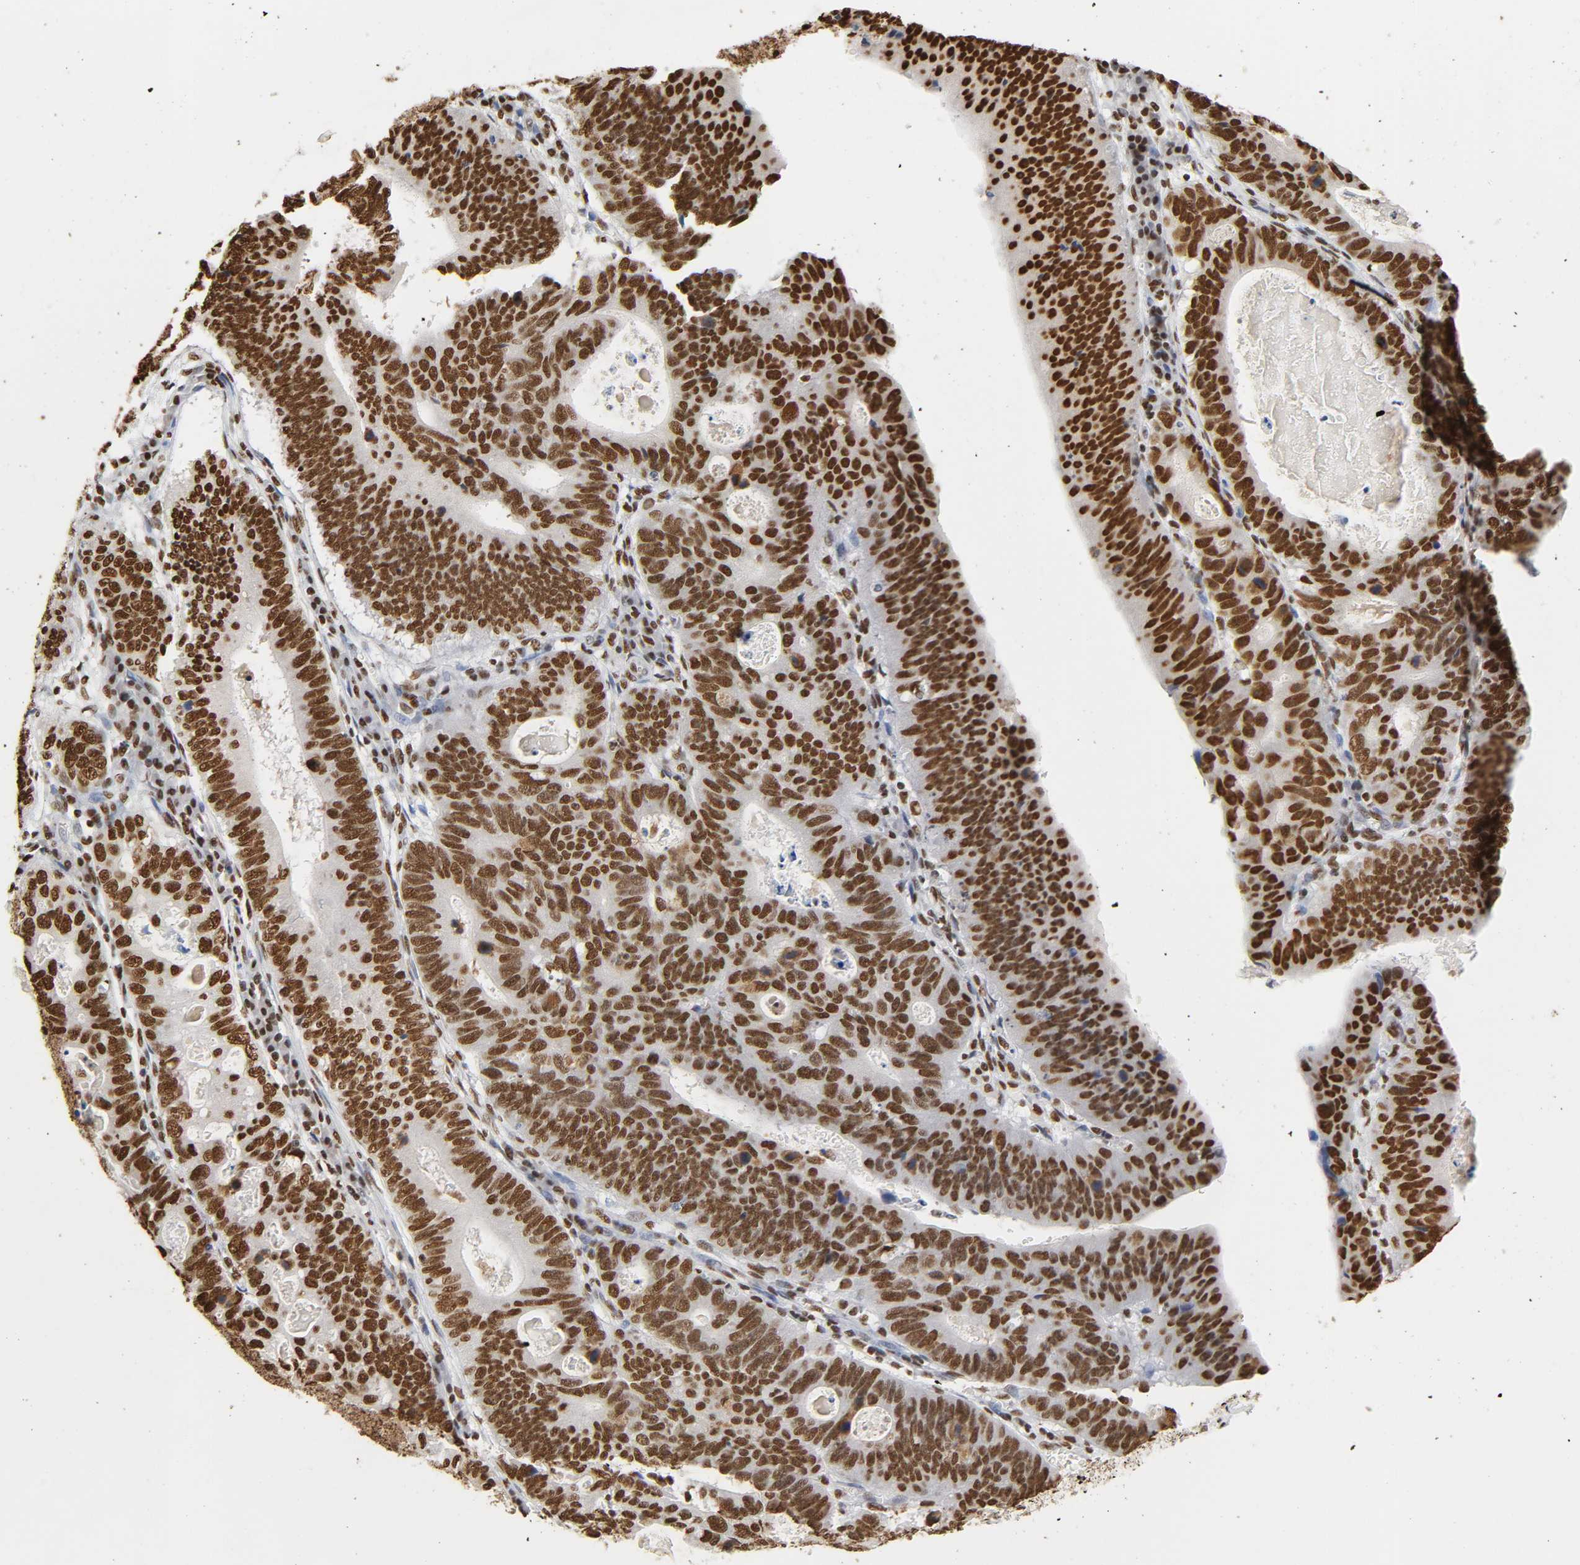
{"staining": {"intensity": "strong", "quantity": ">75%", "location": "nuclear"}, "tissue": "stomach cancer", "cell_type": "Tumor cells", "image_type": "cancer", "snomed": [{"axis": "morphology", "description": "Adenocarcinoma, NOS"}, {"axis": "topography", "description": "Stomach"}], "caption": "This is an image of immunohistochemistry (IHC) staining of stomach cancer (adenocarcinoma), which shows strong expression in the nuclear of tumor cells.", "gene": "HNRNPC", "patient": {"sex": "male", "age": 59}}